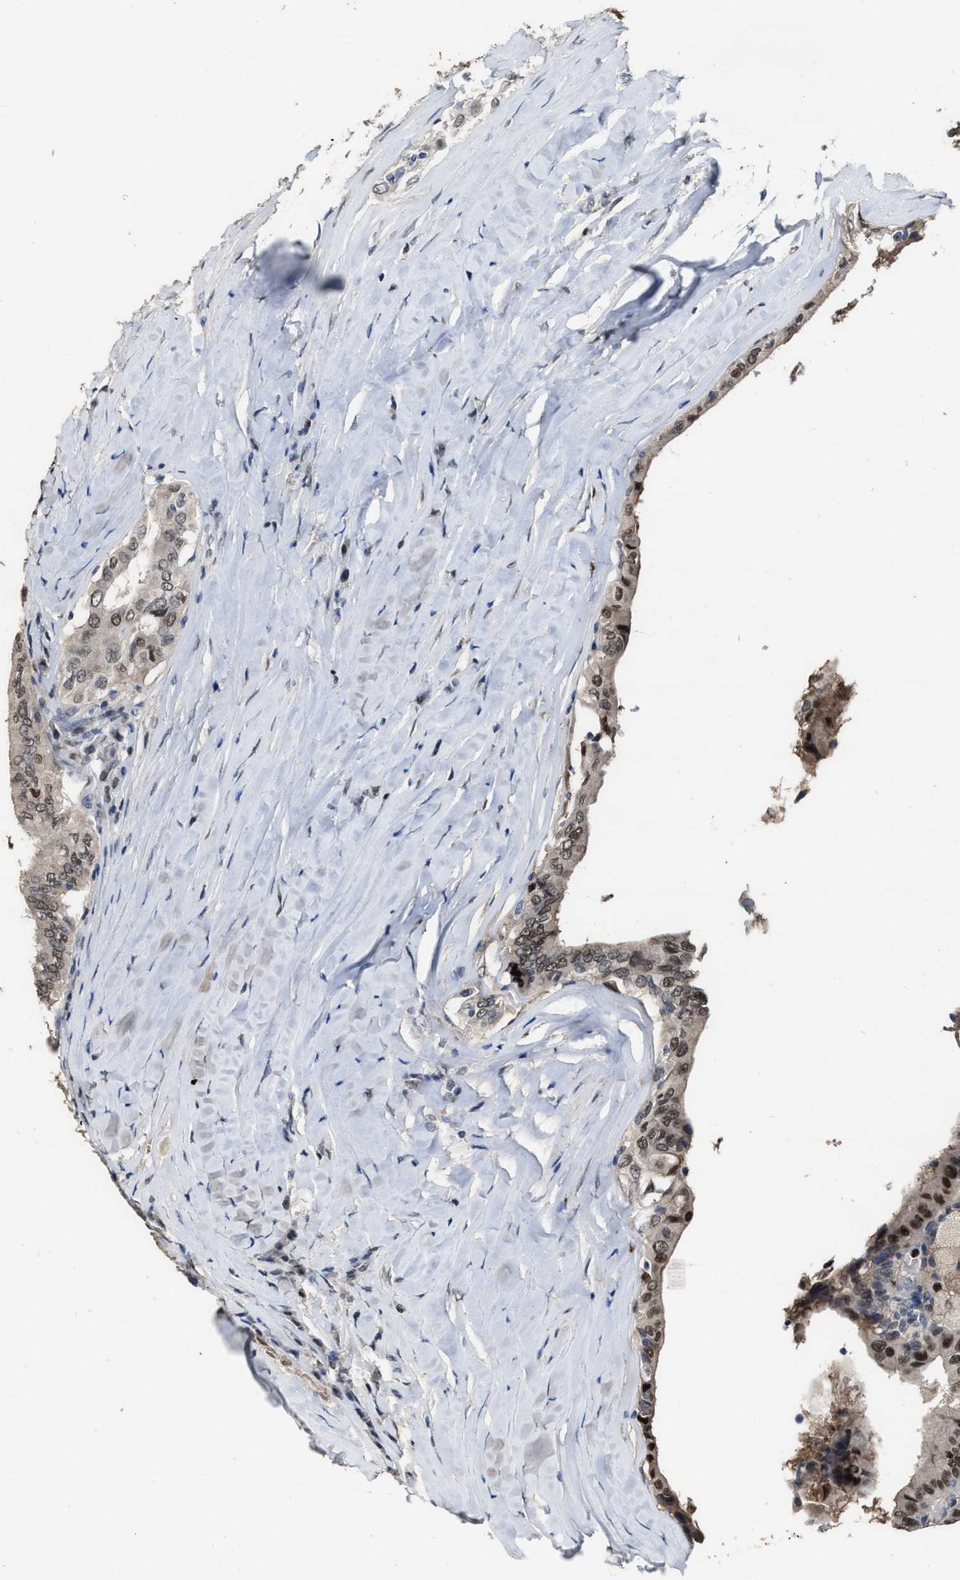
{"staining": {"intensity": "strong", "quantity": ">75%", "location": "nuclear"}, "tissue": "thyroid cancer", "cell_type": "Tumor cells", "image_type": "cancer", "snomed": [{"axis": "morphology", "description": "Papillary adenocarcinoma, NOS"}, {"axis": "topography", "description": "Thyroid gland"}], "caption": "Immunohistochemical staining of thyroid cancer shows high levels of strong nuclear staining in about >75% of tumor cells.", "gene": "ZNF20", "patient": {"sex": "male", "age": 33}}